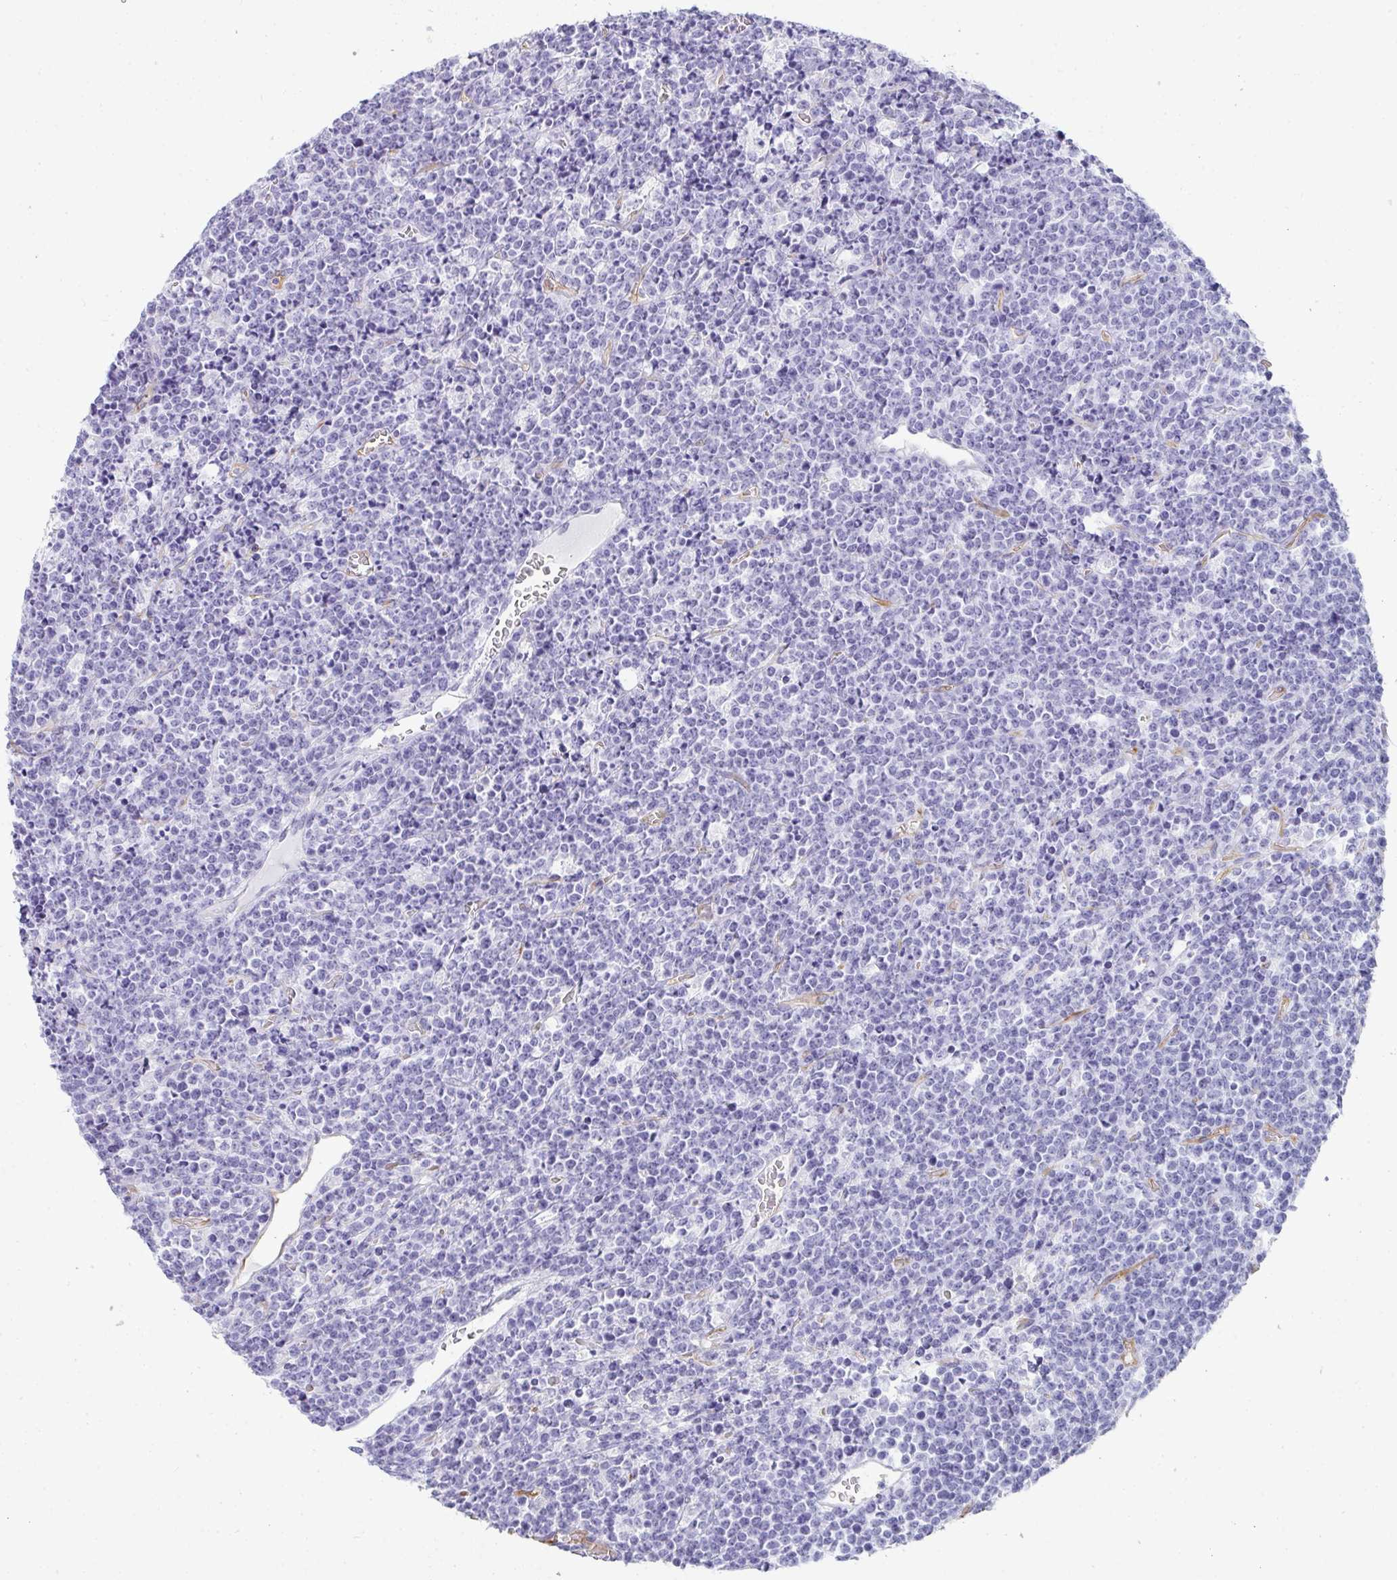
{"staining": {"intensity": "negative", "quantity": "none", "location": "none"}, "tissue": "lymphoma", "cell_type": "Tumor cells", "image_type": "cancer", "snomed": [{"axis": "morphology", "description": "Malignant lymphoma, non-Hodgkin's type, High grade"}, {"axis": "topography", "description": "Ovary"}], "caption": "Lymphoma was stained to show a protein in brown. There is no significant staining in tumor cells. (DAB (3,3'-diaminobenzidine) immunohistochemistry (IHC) visualized using brightfield microscopy, high magnification).", "gene": "PRND", "patient": {"sex": "female", "age": 56}}